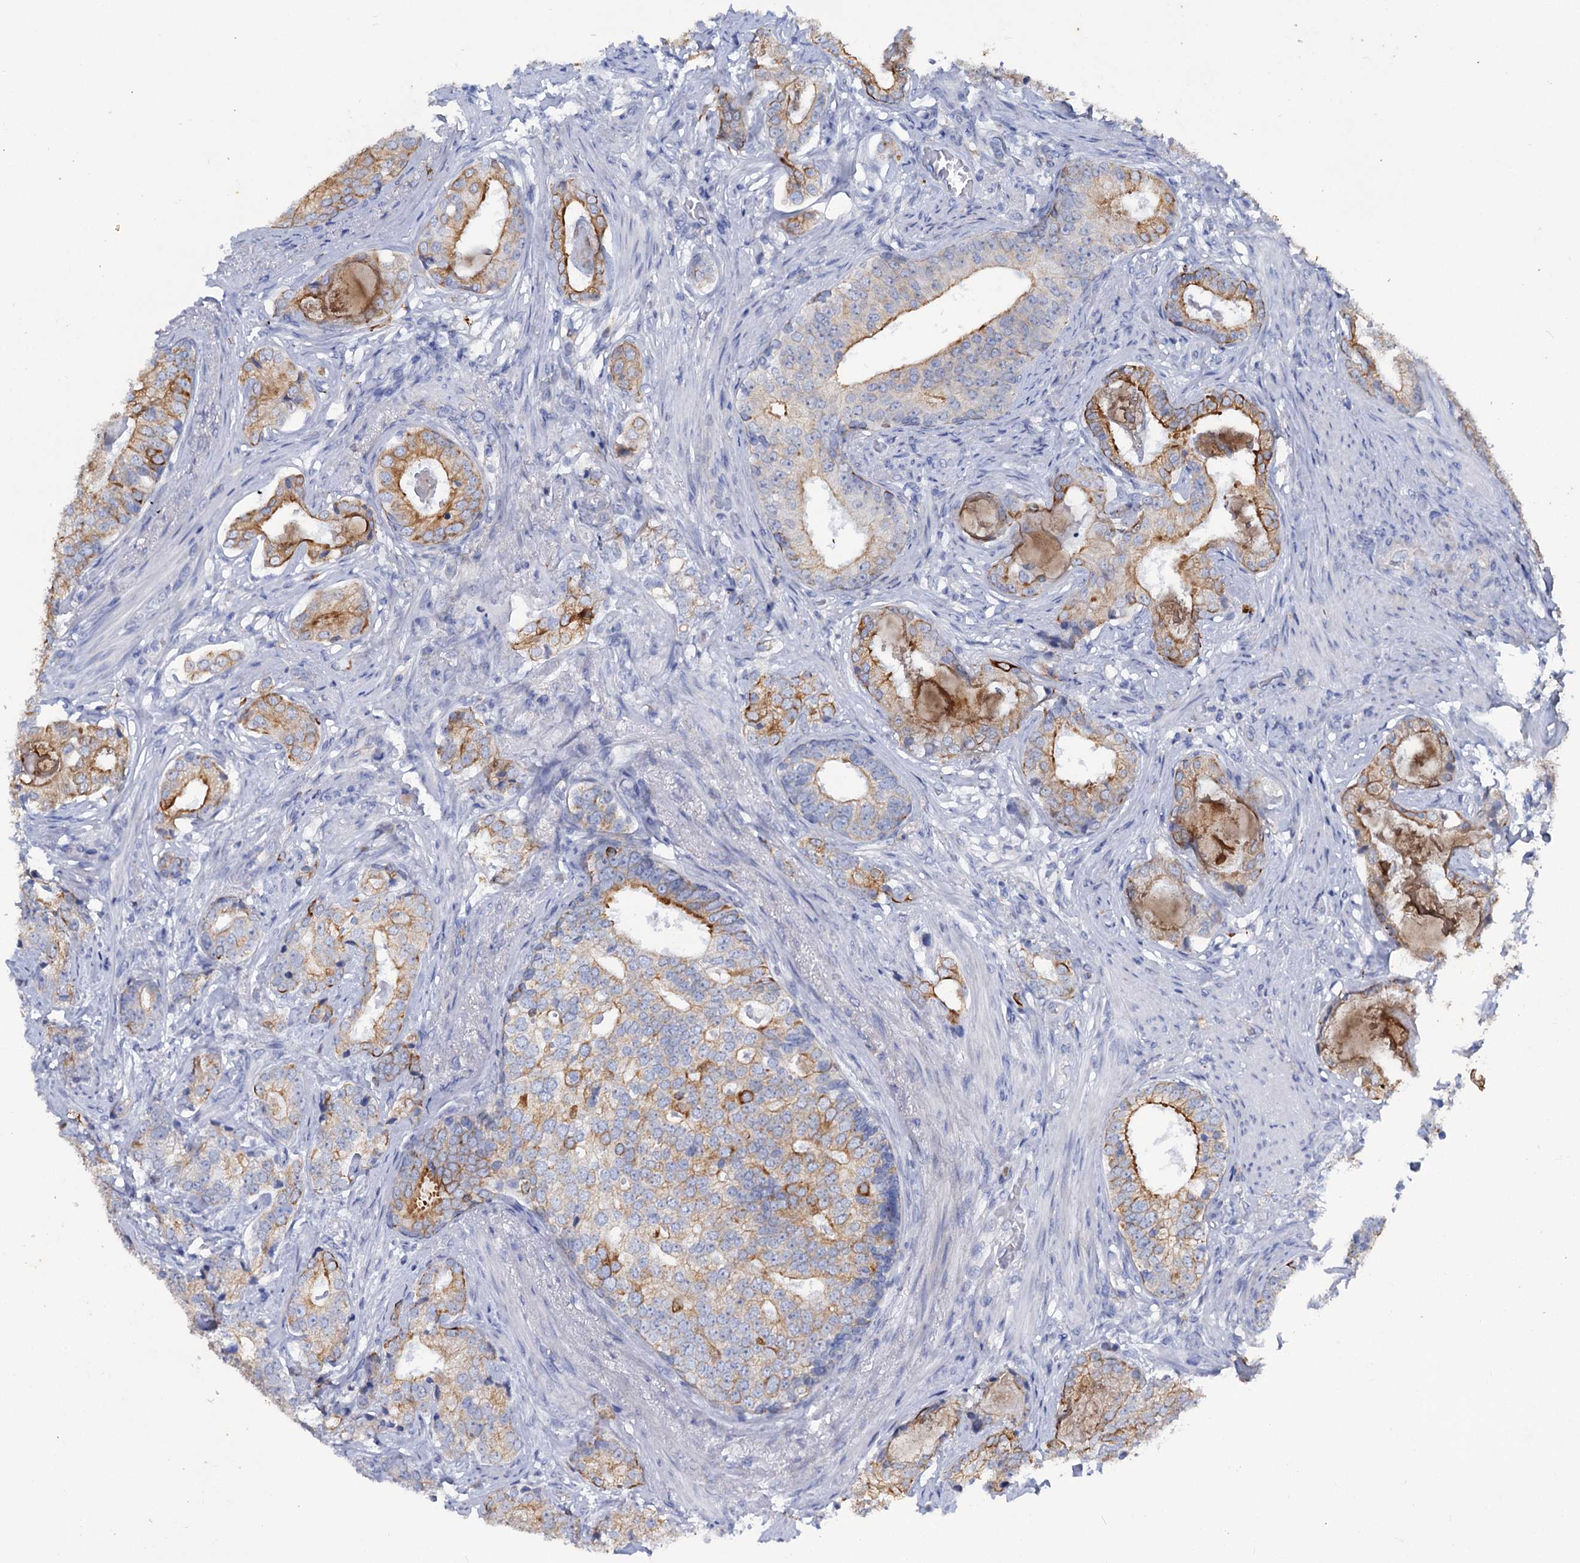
{"staining": {"intensity": "moderate", "quantity": ">75%", "location": "cytoplasmic/membranous"}, "tissue": "prostate cancer", "cell_type": "Tumor cells", "image_type": "cancer", "snomed": [{"axis": "morphology", "description": "Adenocarcinoma, Low grade"}, {"axis": "topography", "description": "Prostate"}], "caption": "A high-resolution micrograph shows immunohistochemistry staining of prostate cancer, which demonstrates moderate cytoplasmic/membranous staining in approximately >75% of tumor cells.", "gene": "FAAP20", "patient": {"sex": "male", "age": 71}}